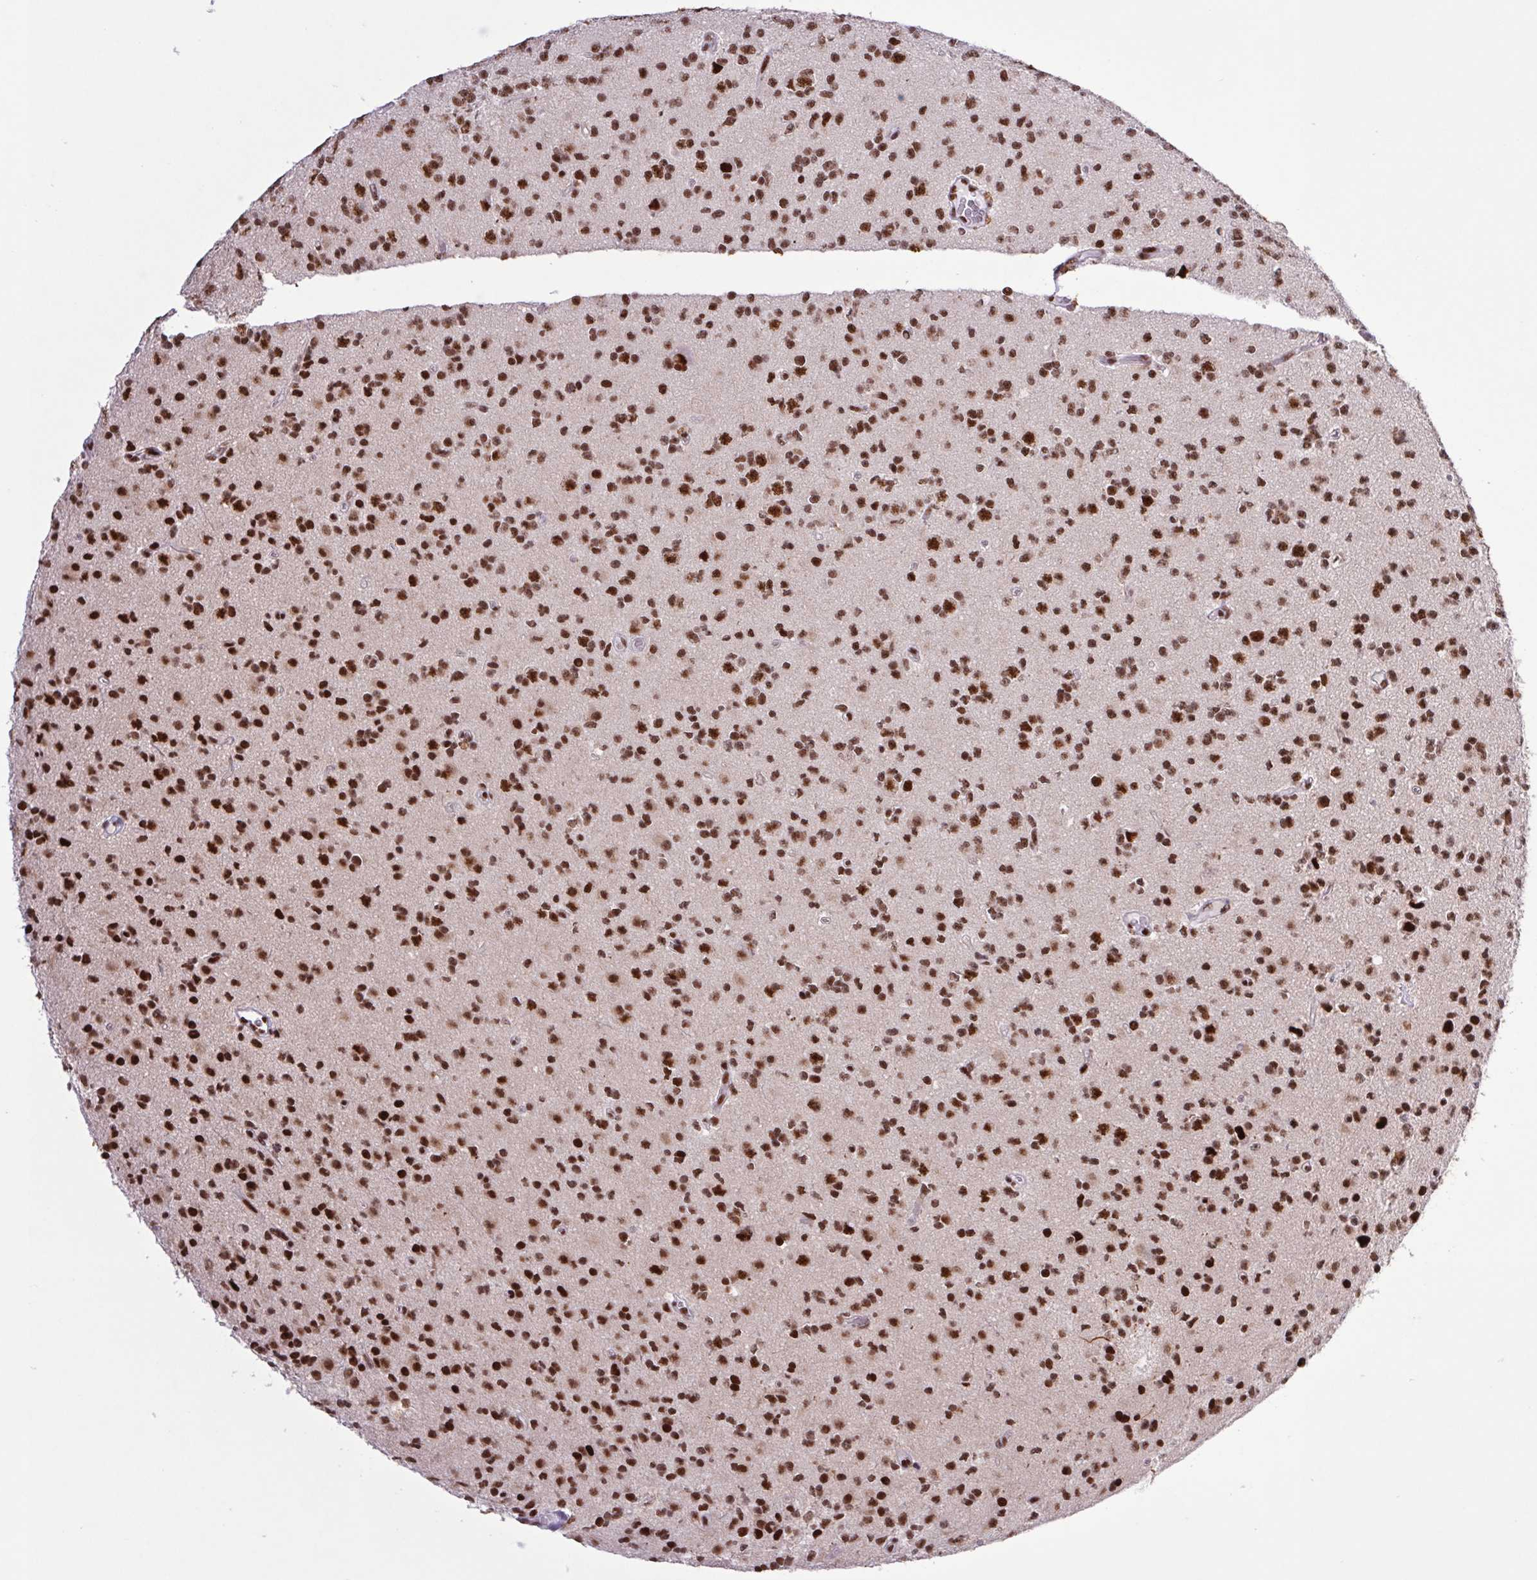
{"staining": {"intensity": "strong", "quantity": ">75%", "location": "nuclear"}, "tissue": "glioma", "cell_type": "Tumor cells", "image_type": "cancer", "snomed": [{"axis": "morphology", "description": "Glioma, malignant, High grade"}, {"axis": "topography", "description": "Brain"}], "caption": "Glioma was stained to show a protein in brown. There is high levels of strong nuclear positivity in about >75% of tumor cells.", "gene": "LDLRAD4", "patient": {"sex": "male", "age": 36}}